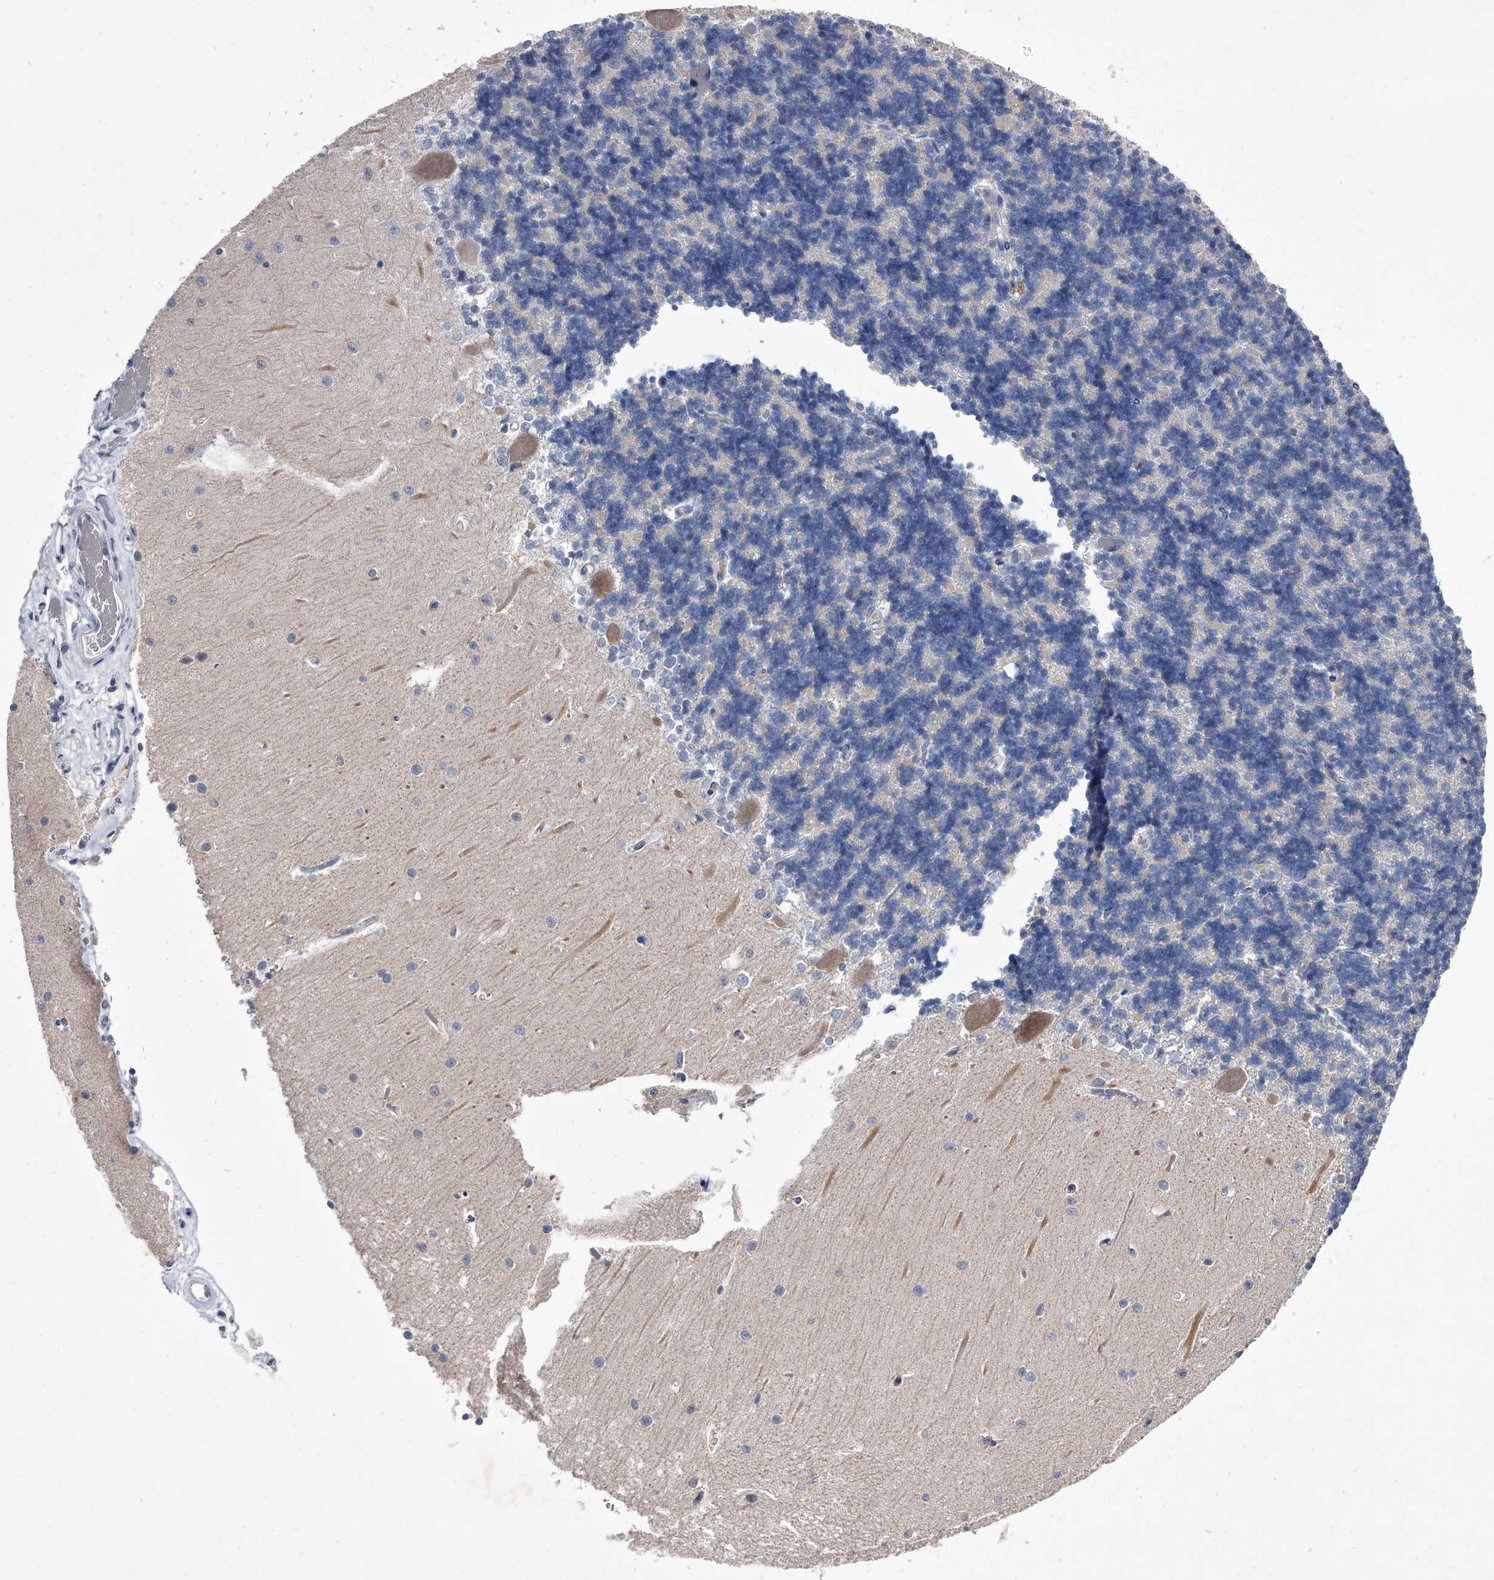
{"staining": {"intensity": "negative", "quantity": "none", "location": "none"}, "tissue": "cerebellum", "cell_type": "Cells in granular layer", "image_type": "normal", "snomed": [{"axis": "morphology", "description": "Normal tissue, NOS"}, {"axis": "topography", "description": "Cerebellum"}], "caption": "Immunohistochemical staining of benign human cerebellum shows no significant staining in cells in granular layer. (DAB (3,3'-diaminobenzidine) IHC with hematoxylin counter stain).", "gene": "CRISP2", "patient": {"sex": "male", "age": 37}}